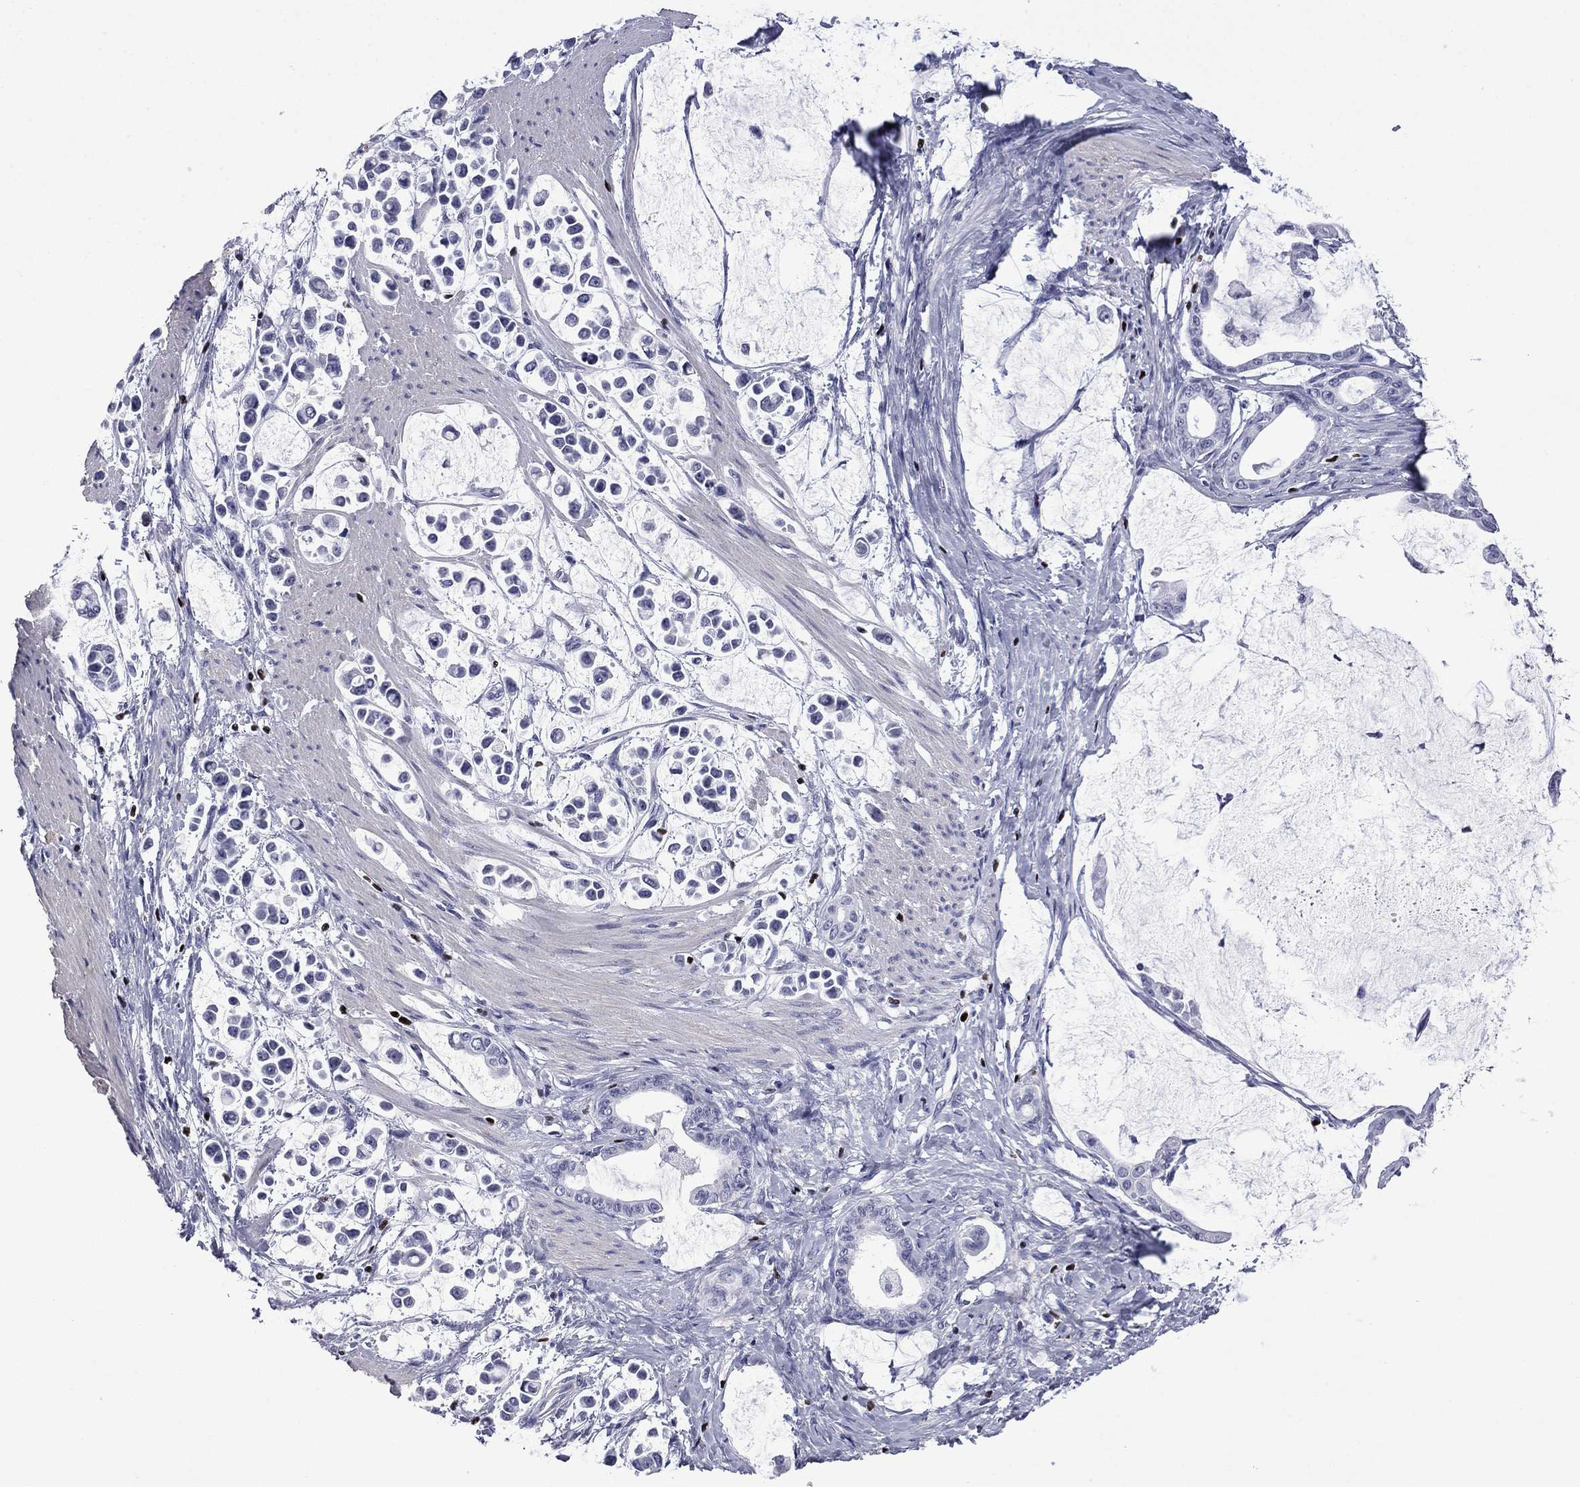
{"staining": {"intensity": "negative", "quantity": "none", "location": "none"}, "tissue": "stomach cancer", "cell_type": "Tumor cells", "image_type": "cancer", "snomed": [{"axis": "morphology", "description": "Adenocarcinoma, NOS"}, {"axis": "topography", "description": "Stomach"}], "caption": "Human stomach cancer (adenocarcinoma) stained for a protein using immunohistochemistry displays no expression in tumor cells.", "gene": "IKZF3", "patient": {"sex": "male", "age": 82}}